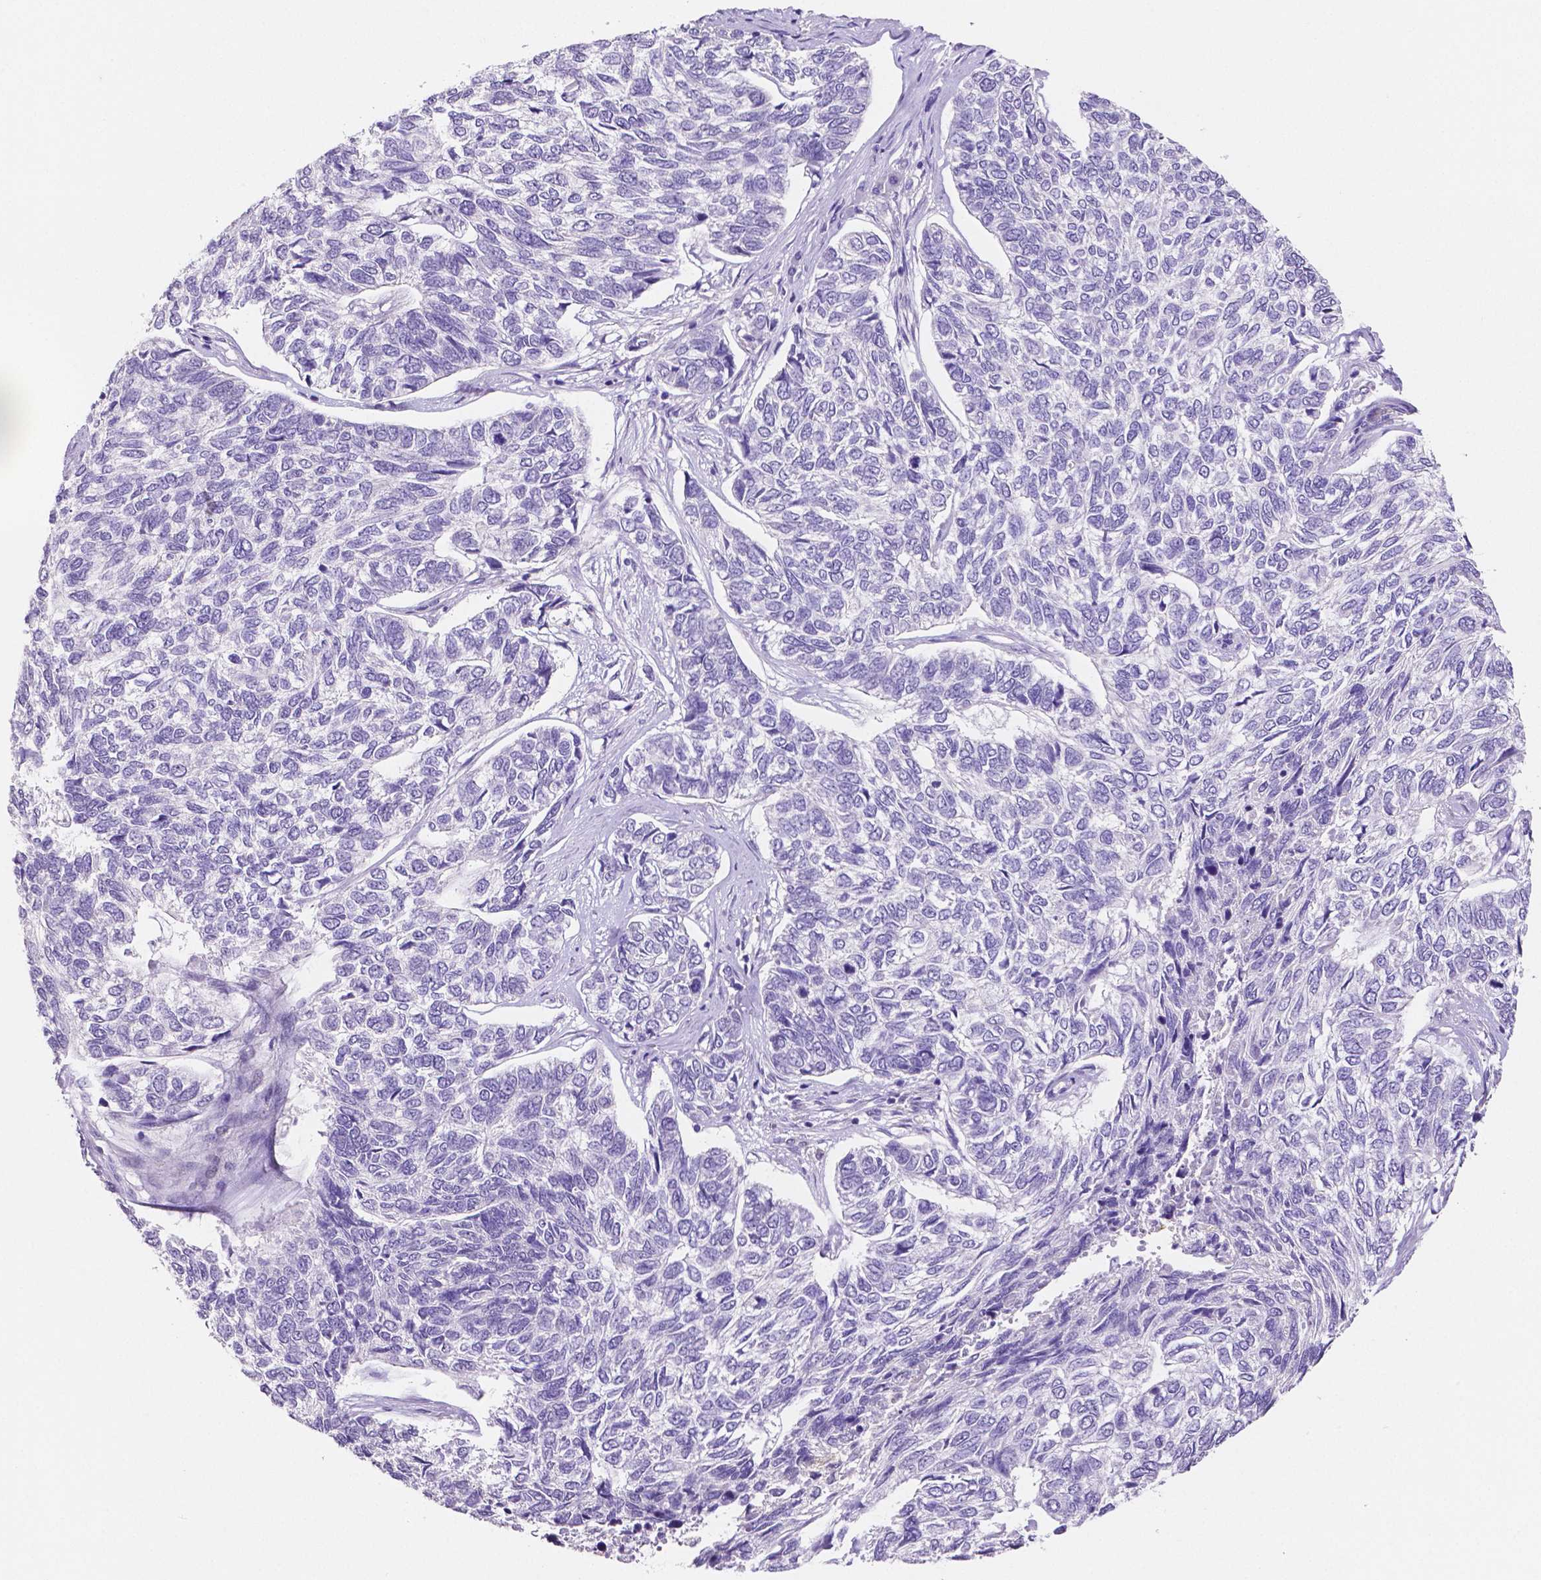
{"staining": {"intensity": "negative", "quantity": "none", "location": "none"}, "tissue": "skin cancer", "cell_type": "Tumor cells", "image_type": "cancer", "snomed": [{"axis": "morphology", "description": "Basal cell carcinoma"}, {"axis": "topography", "description": "Skin"}], "caption": "Immunohistochemistry of skin basal cell carcinoma demonstrates no positivity in tumor cells.", "gene": "MMP9", "patient": {"sex": "female", "age": 65}}